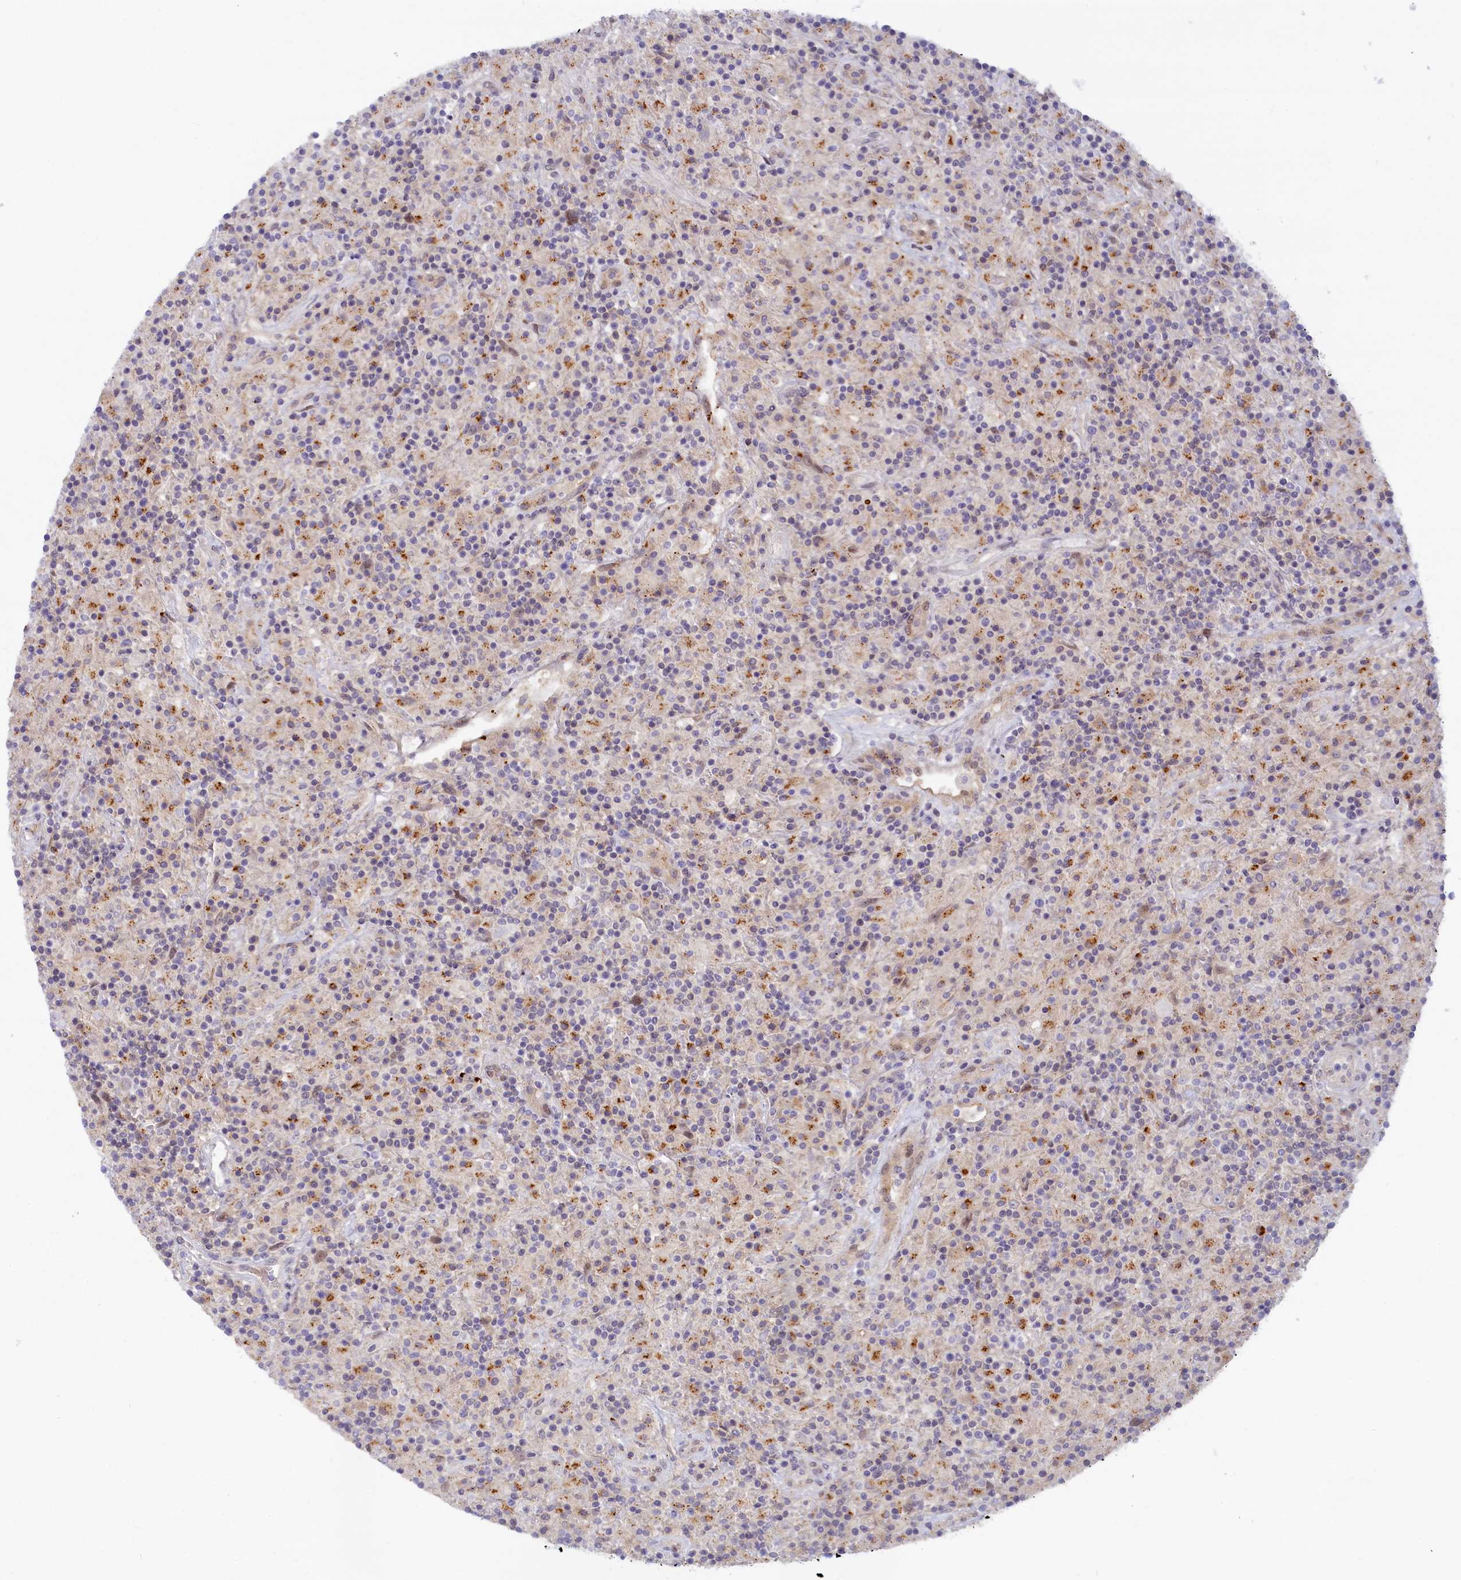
{"staining": {"intensity": "negative", "quantity": "none", "location": "none"}, "tissue": "lymphoma", "cell_type": "Tumor cells", "image_type": "cancer", "snomed": [{"axis": "morphology", "description": "Hodgkin's disease, NOS"}, {"axis": "topography", "description": "Lymph node"}], "caption": "Tumor cells show no significant positivity in lymphoma. (DAB IHC with hematoxylin counter stain).", "gene": "FCSK", "patient": {"sex": "male", "age": 70}}